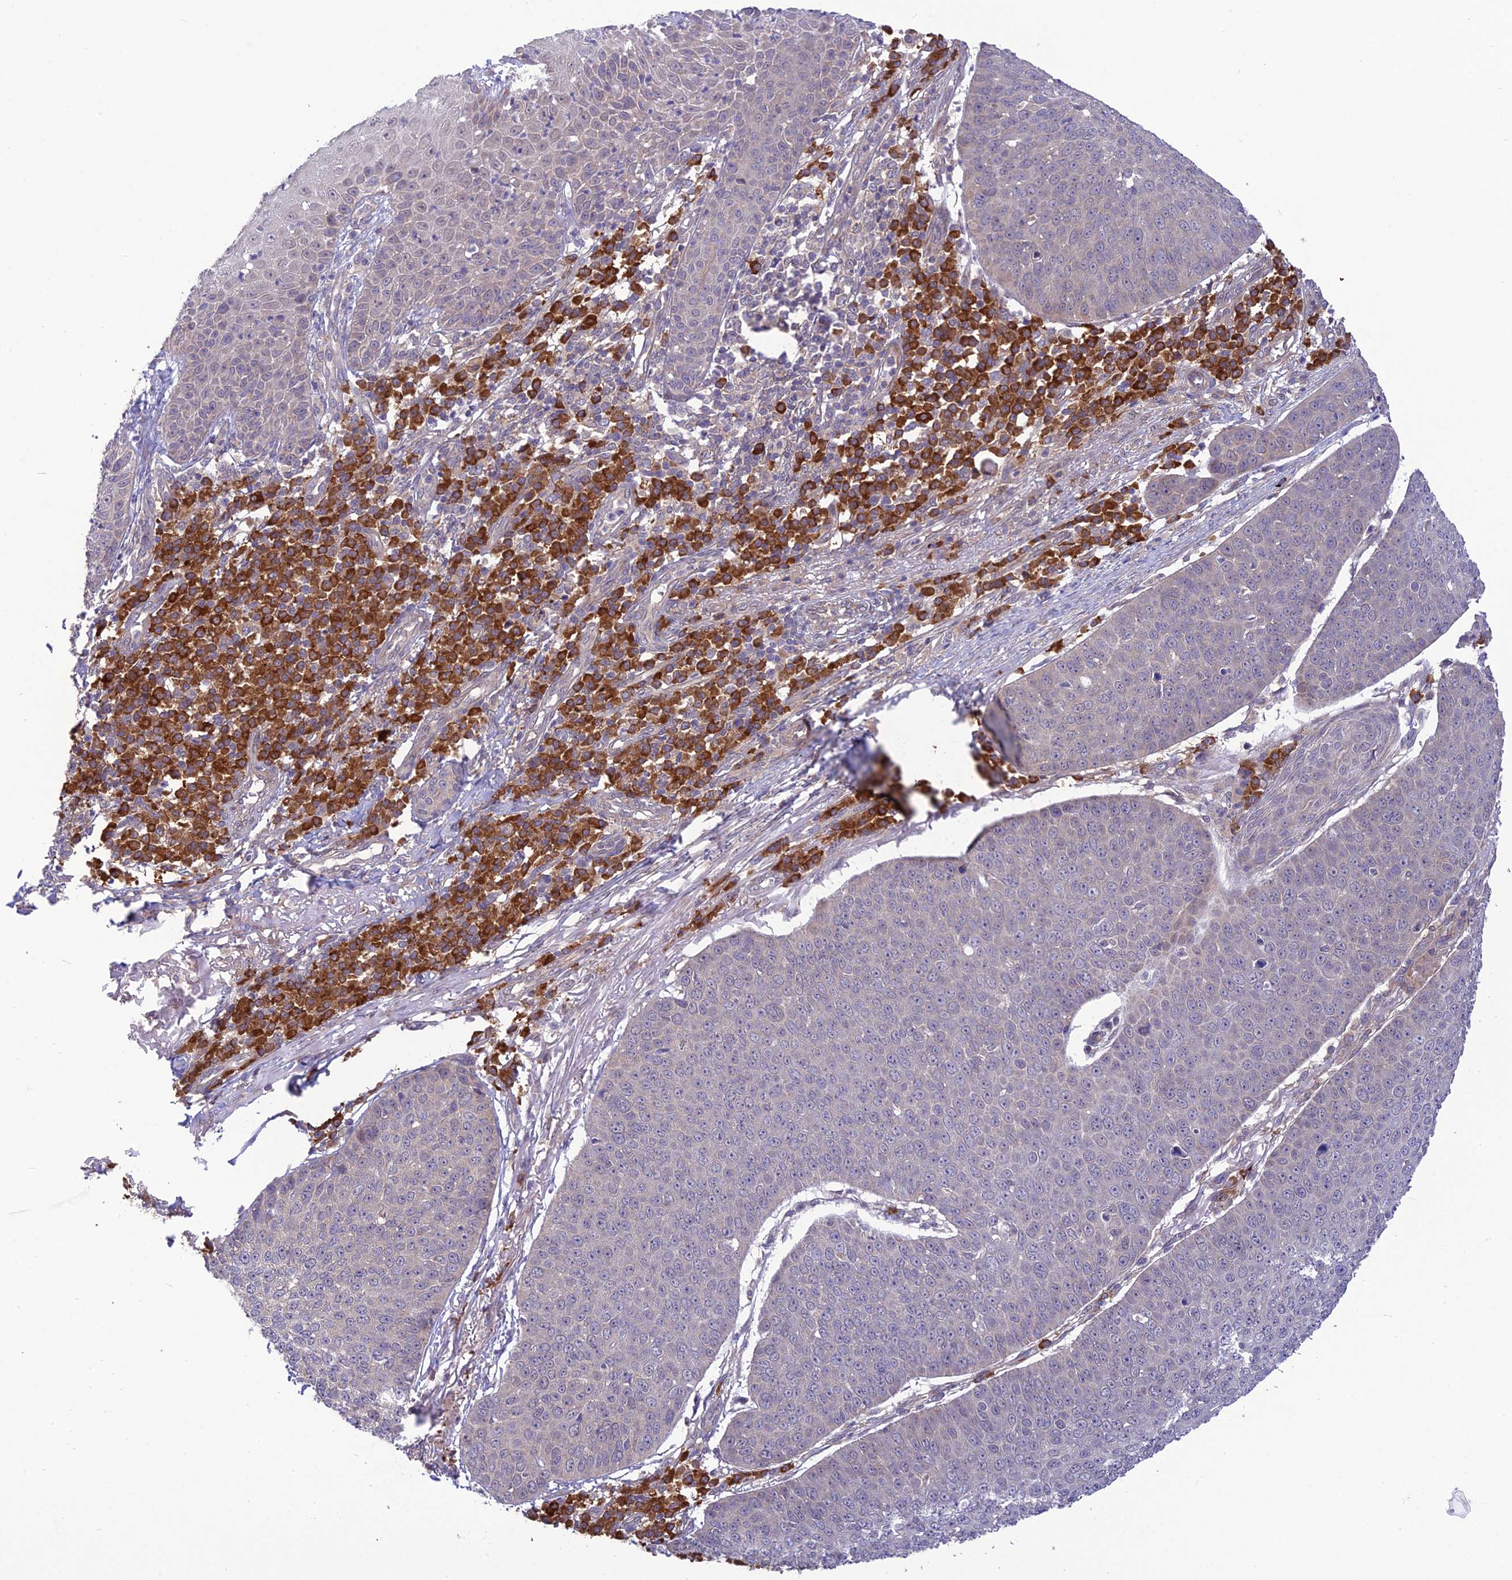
{"staining": {"intensity": "negative", "quantity": "none", "location": "none"}, "tissue": "skin cancer", "cell_type": "Tumor cells", "image_type": "cancer", "snomed": [{"axis": "morphology", "description": "Squamous cell carcinoma, NOS"}, {"axis": "topography", "description": "Skin"}], "caption": "Tumor cells show no significant protein expression in squamous cell carcinoma (skin).", "gene": "UROS", "patient": {"sex": "male", "age": 71}}